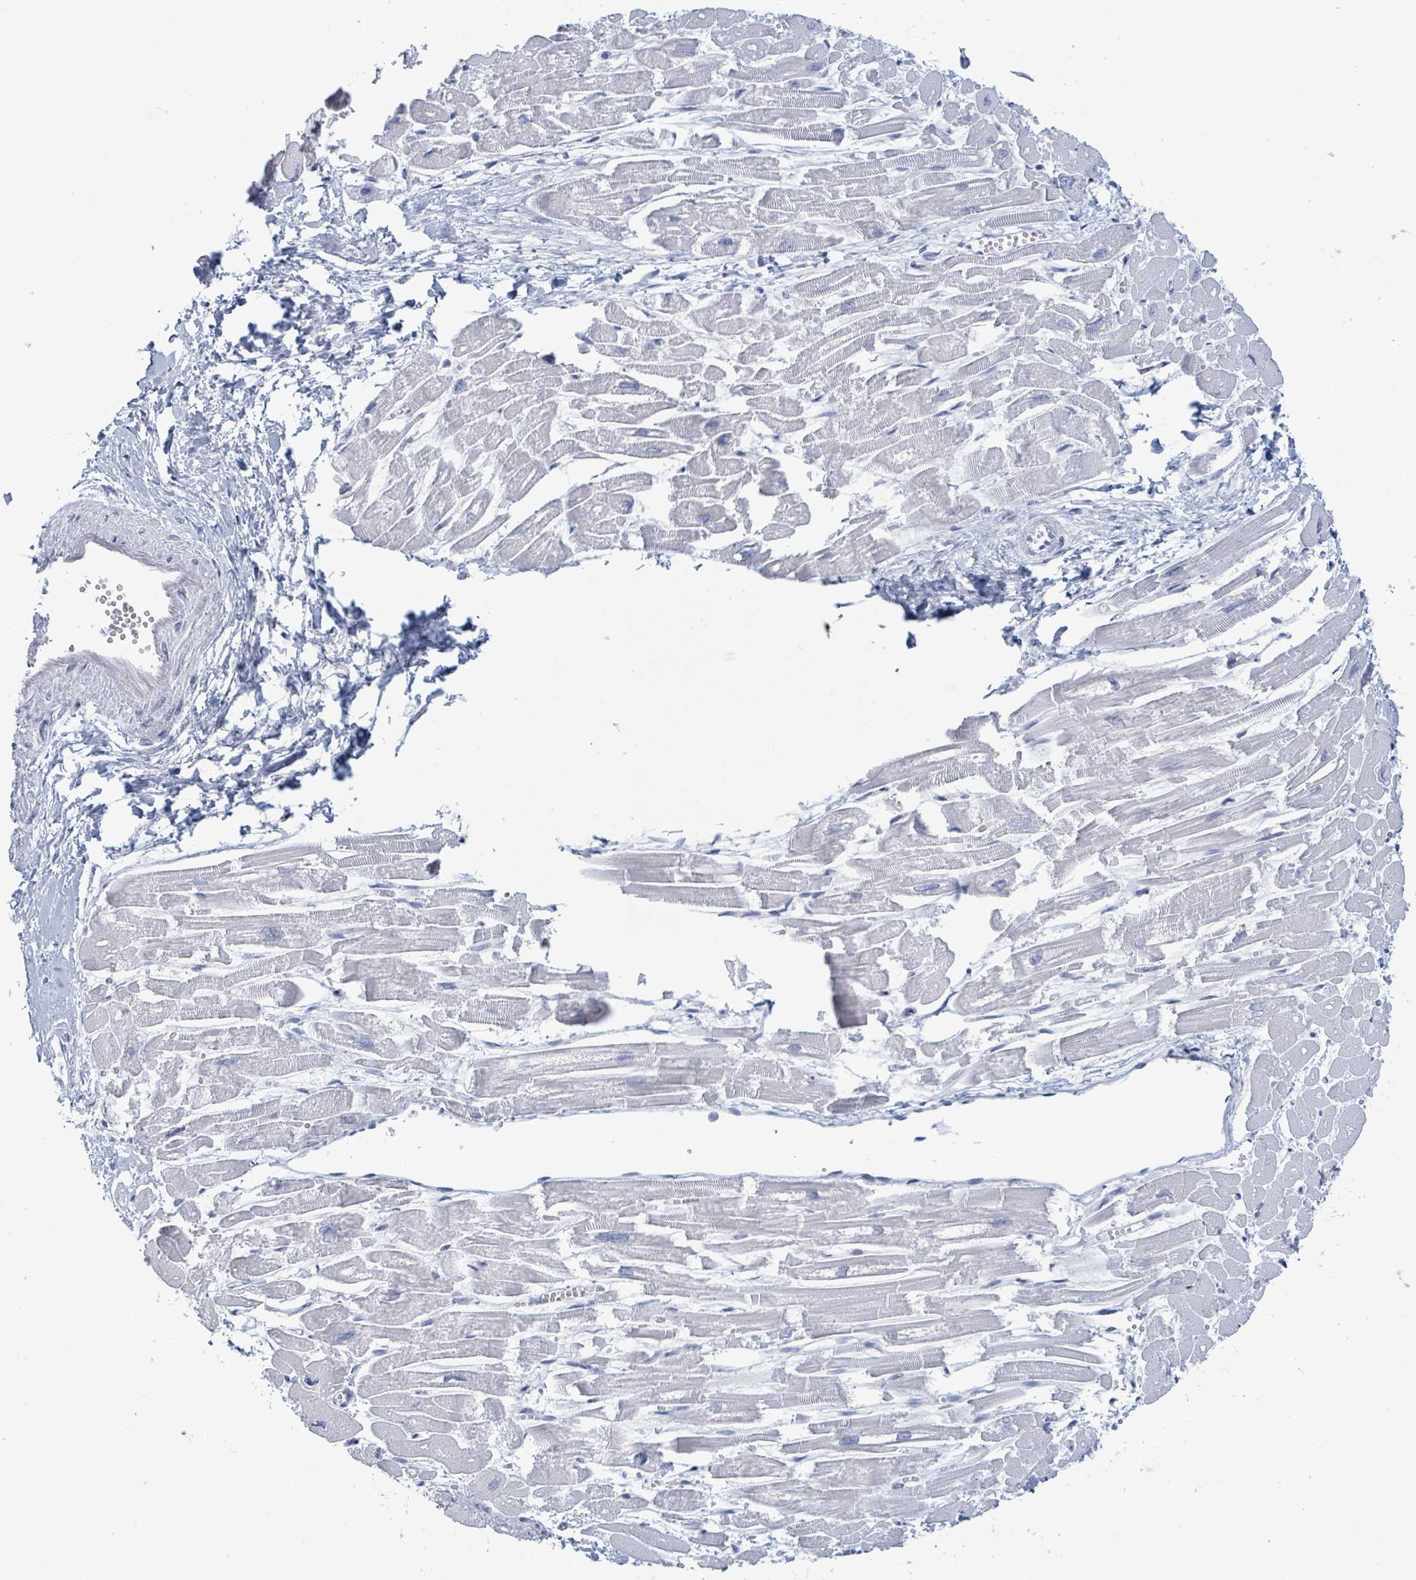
{"staining": {"intensity": "negative", "quantity": "none", "location": "none"}, "tissue": "heart muscle", "cell_type": "Cardiomyocytes", "image_type": "normal", "snomed": [{"axis": "morphology", "description": "Normal tissue, NOS"}, {"axis": "topography", "description": "Heart"}], "caption": "Immunohistochemistry image of unremarkable heart muscle stained for a protein (brown), which shows no positivity in cardiomyocytes.", "gene": "KRT8", "patient": {"sex": "male", "age": 54}}